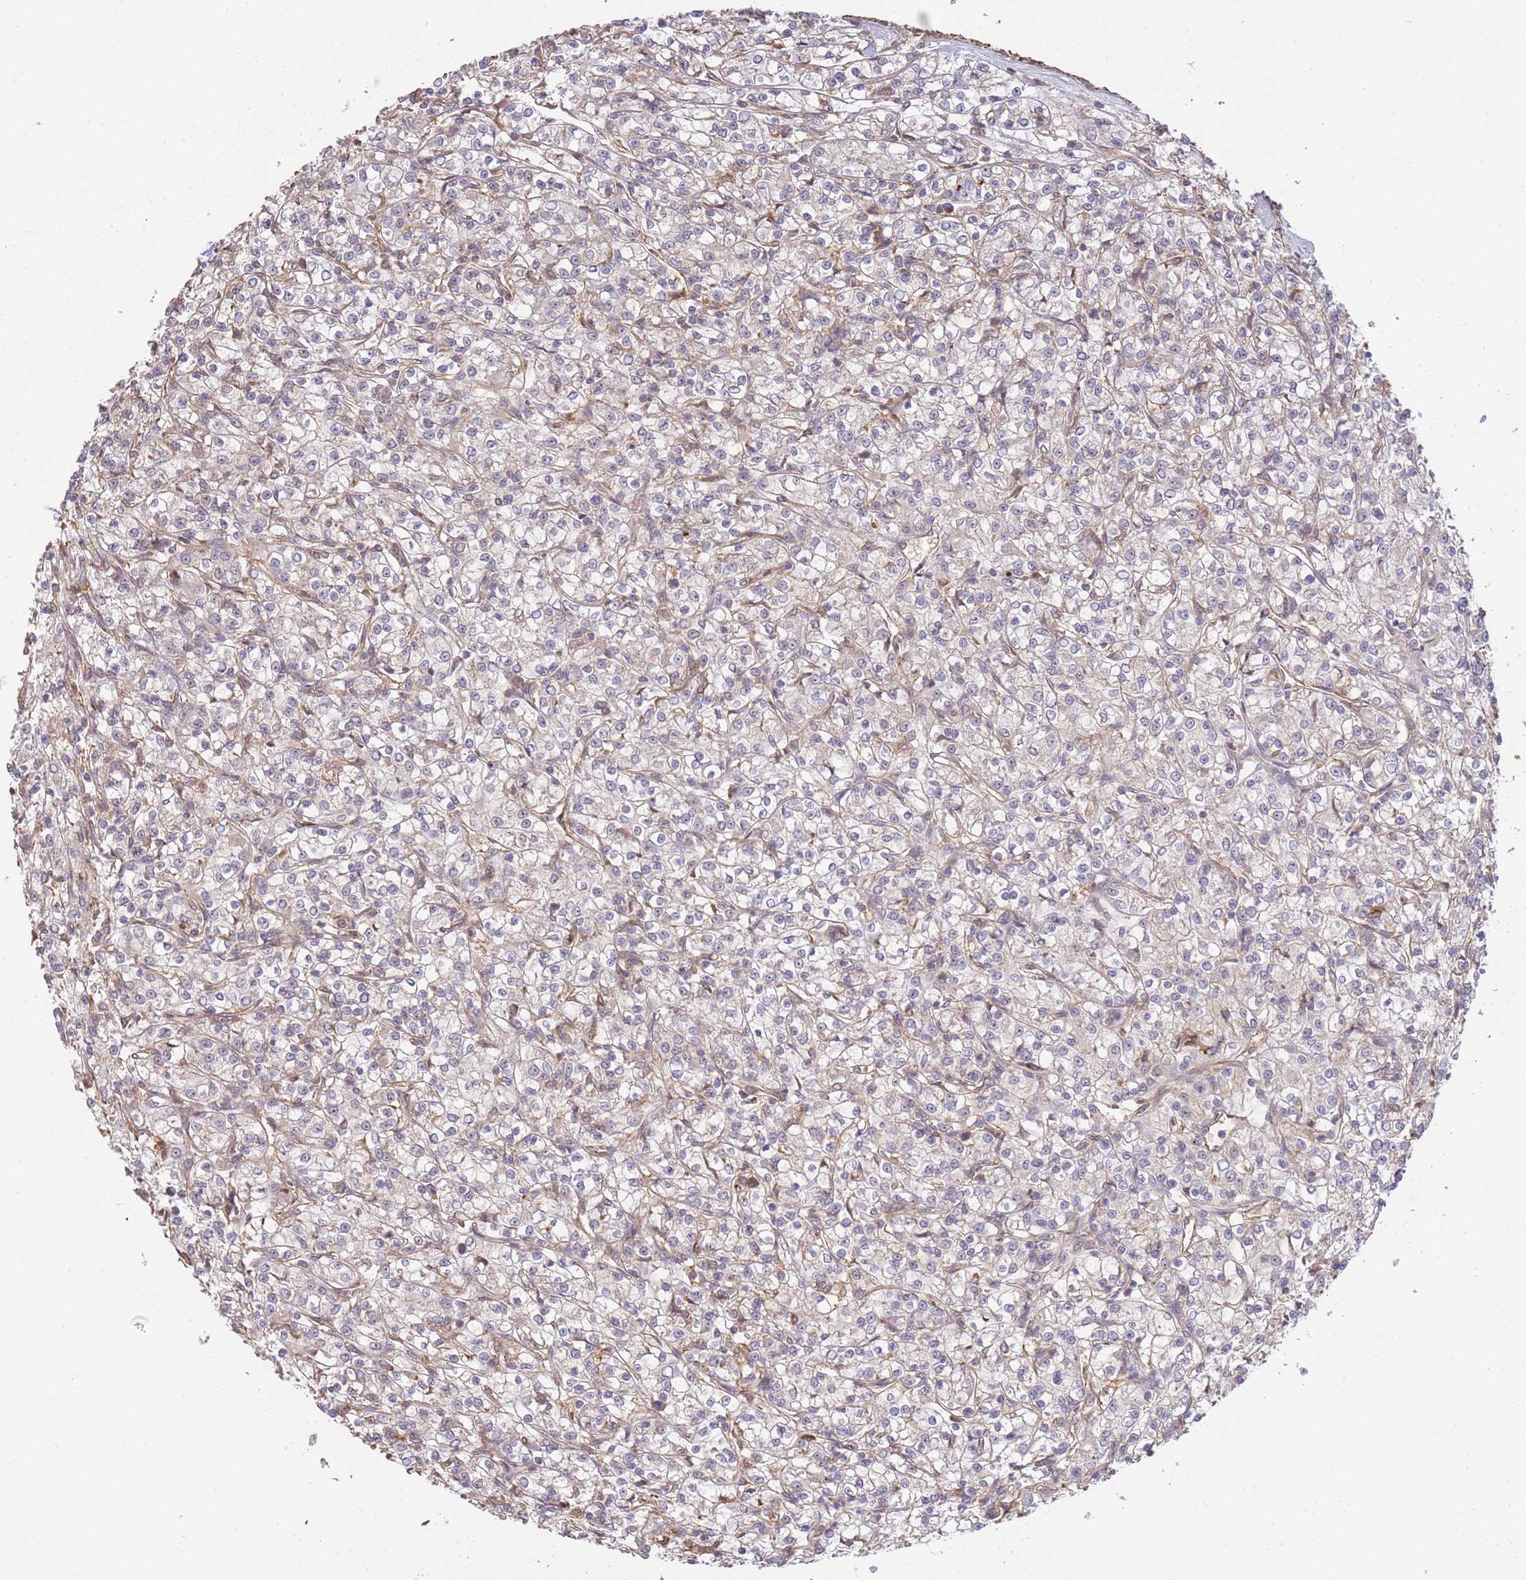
{"staining": {"intensity": "negative", "quantity": "none", "location": "none"}, "tissue": "renal cancer", "cell_type": "Tumor cells", "image_type": "cancer", "snomed": [{"axis": "morphology", "description": "Adenocarcinoma, NOS"}, {"axis": "topography", "description": "Kidney"}], "caption": "DAB immunohistochemical staining of human renal cancer demonstrates no significant positivity in tumor cells.", "gene": "SURF2", "patient": {"sex": "female", "age": 59}}